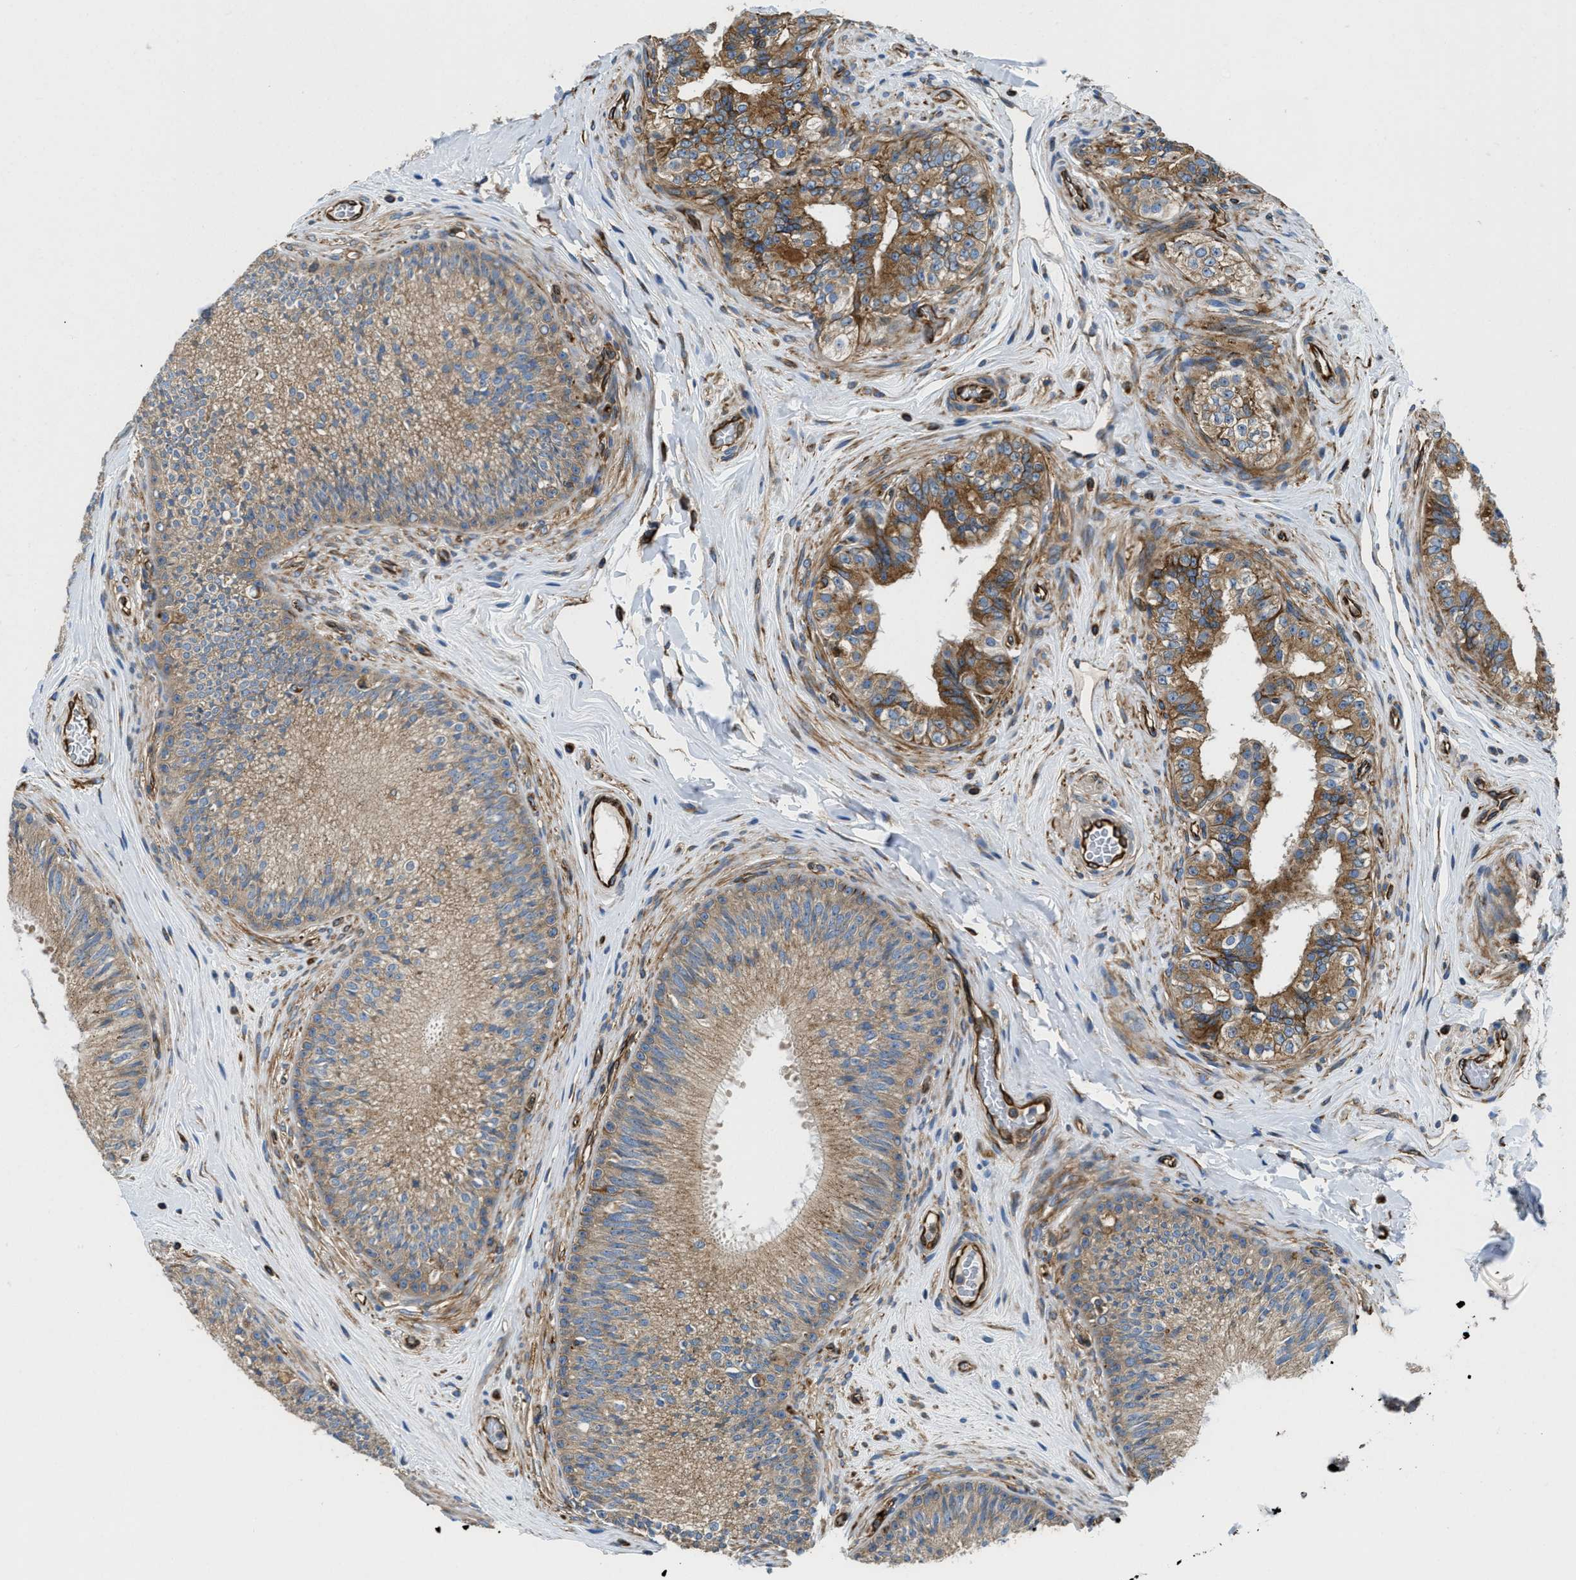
{"staining": {"intensity": "moderate", "quantity": ">75%", "location": "cytoplasmic/membranous"}, "tissue": "epididymis", "cell_type": "Glandular cells", "image_type": "normal", "snomed": [{"axis": "morphology", "description": "Normal tissue, NOS"}, {"axis": "topography", "description": "Testis"}, {"axis": "topography", "description": "Epididymis"}], "caption": "Epididymis was stained to show a protein in brown. There is medium levels of moderate cytoplasmic/membranous positivity in approximately >75% of glandular cells. The protein is stained brown, and the nuclei are stained in blue (DAB IHC with brightfield microscopy, high magnification).", "gene": "HSD17B12", "patient": {"sex": "male", "age": 36}}